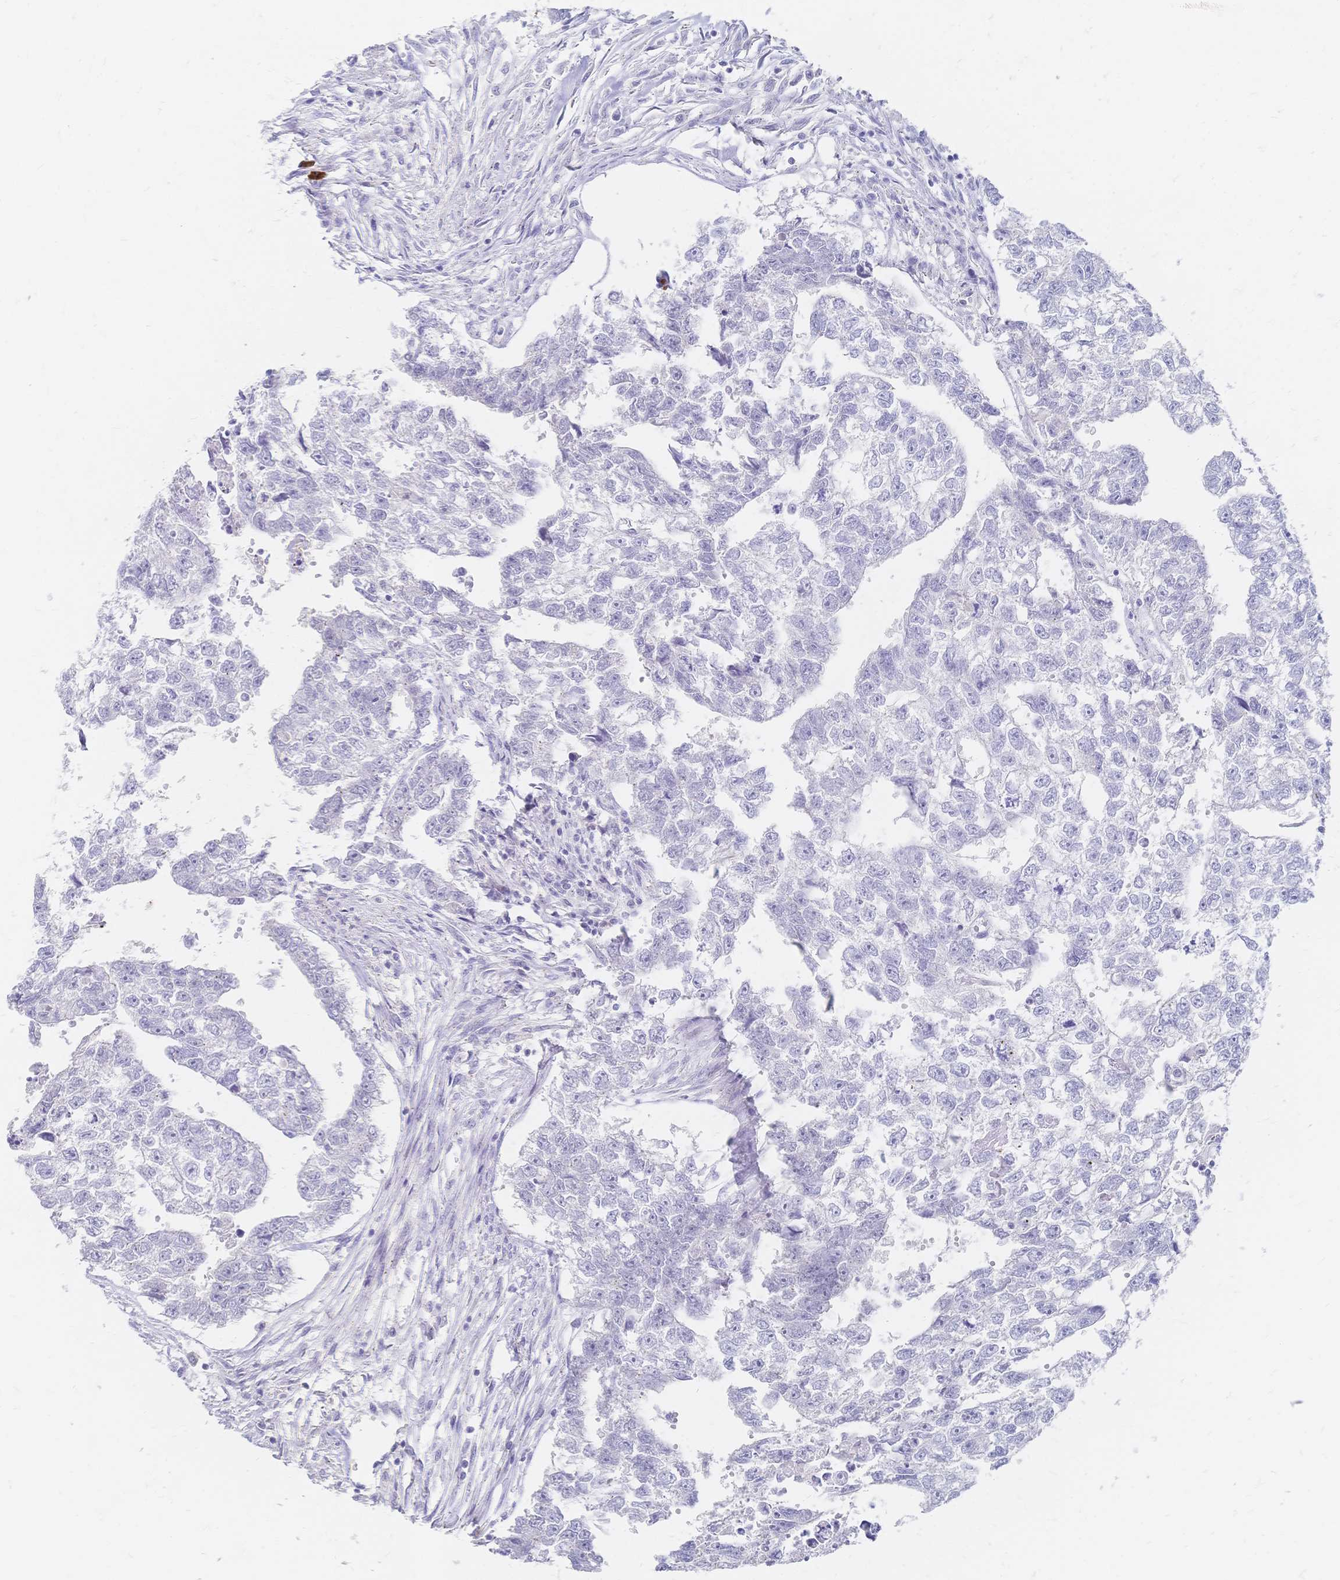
{"staining": {"intensity": "negative", "quantity": "none", "location": "none"}, "tissue": "testis cancer", "cell_type": "Tumor cells", "image_type": "cancer", "snomed": [{"axis": "morphology", "description": "Carcinoma, Embryonal, NOS"}, {"axis": "morphology", "description": "Teratoma, malignant, NOS"}, {"axis": "topography", "description": "Testis"}], "caption": "This histopathology image is of testis cancer (teratoma (malignant)) stained with immunohistochemistry (IHC) to label a protein in brown with the nuclei are counter-stained blue. There is no staining in tumor cells.", "gene": "PSORS1C2", "patient": {"sex": "male", "age": 44}}